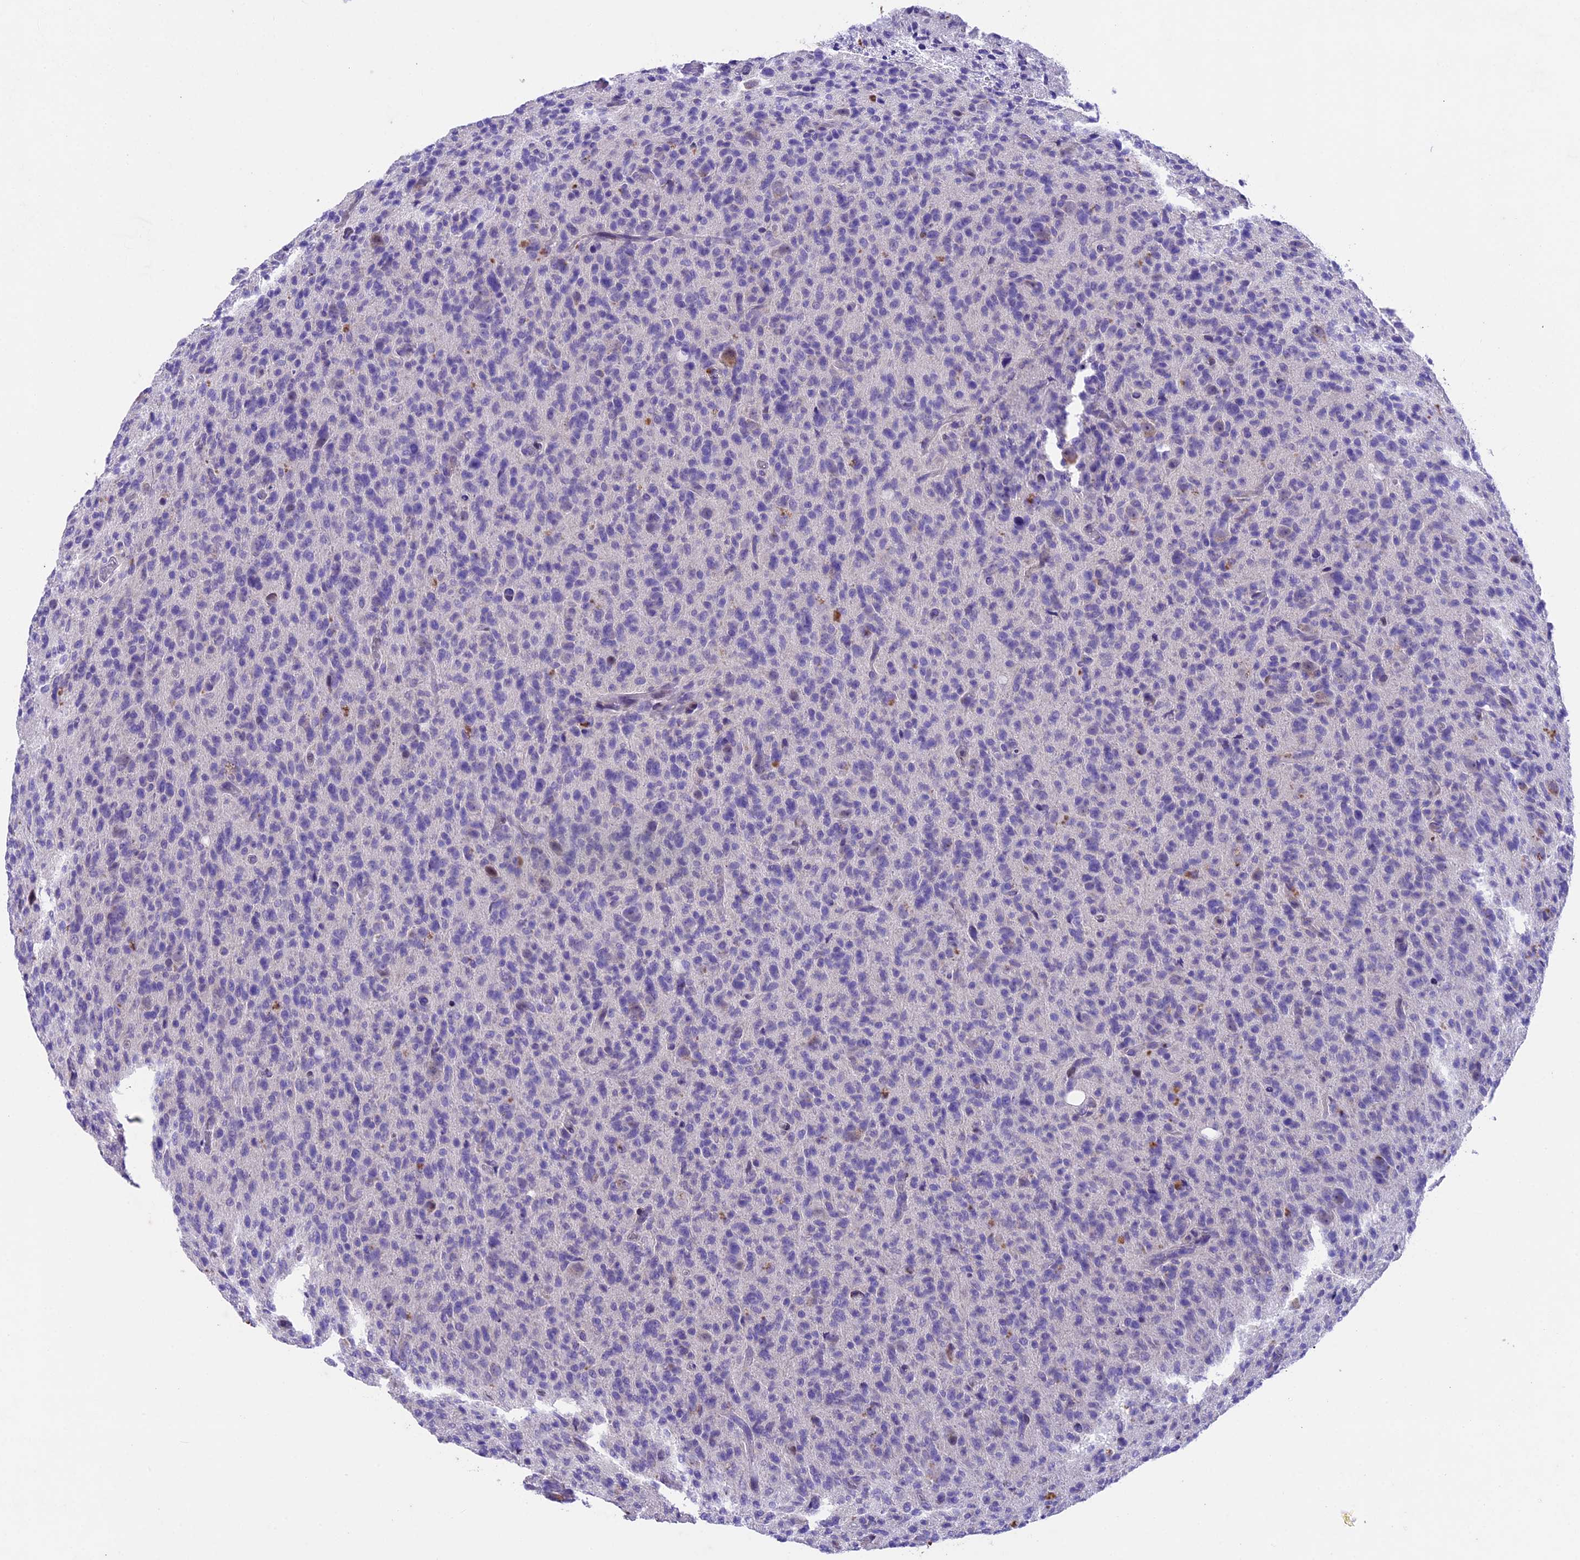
{"staining": {"intensity": "negative", "quantity": "none", "location": "none"}, "tissue": "glioma", "cell_type": "Tumor cells", "image_type": "cancer", "snomed": [{"axis": "morphology", "description": "Glioma, malignant, High grade"}, {"axis": "topography", "description": "Brain"}], "caption": "Tumor cells show no significant staining in glioma.", "gene": "IFT140", "patient": {"sex": "female", "age": 57}}